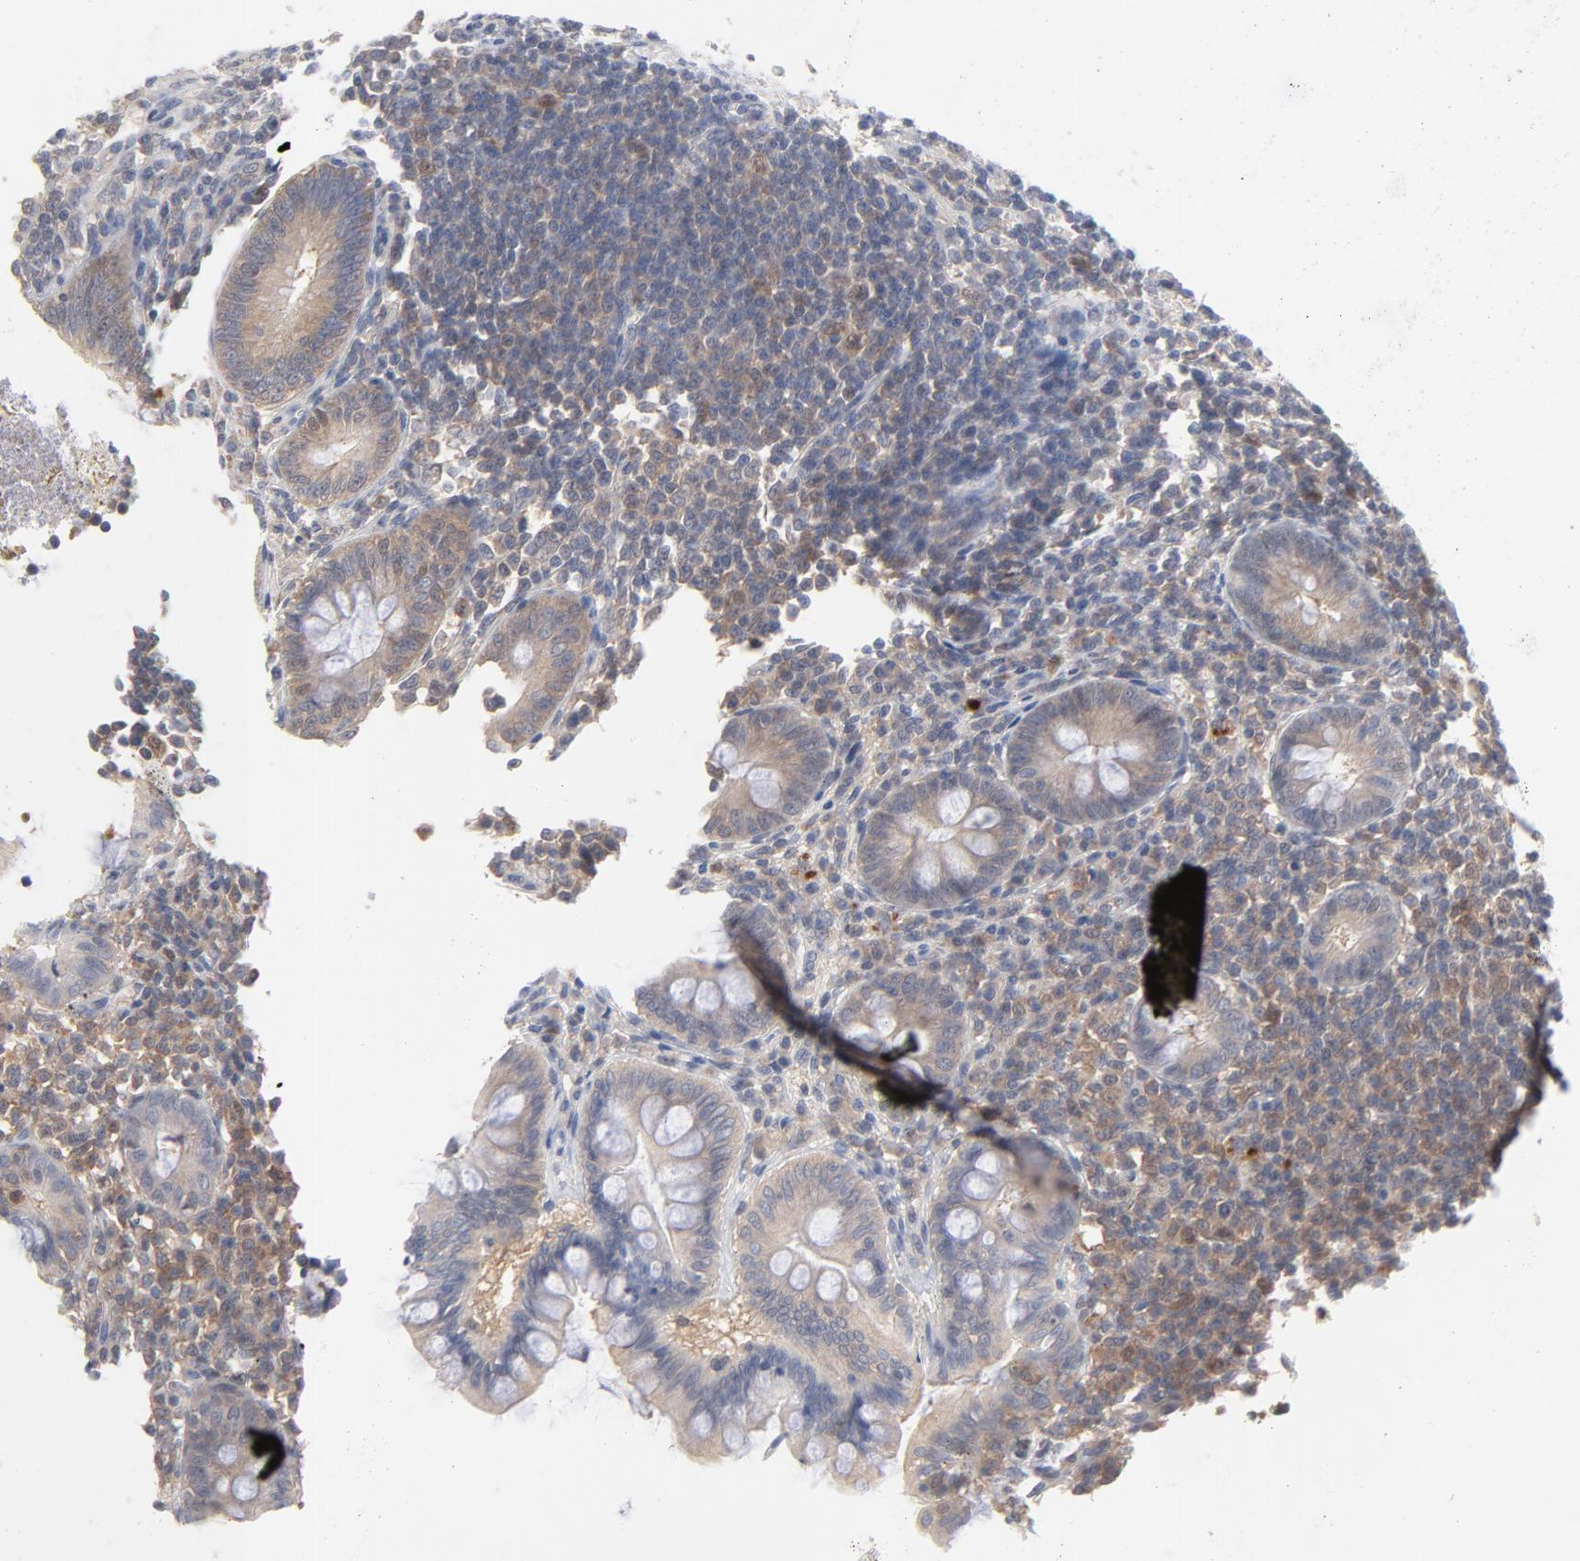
{"staining": {"intensity": "weak", "quantity": "25%-75%", "location": "cytoplasmic/membranous"}, "tissue": "appendix", "cell_type": "Glandular cells", "image_type": "normal", "snomed": [{"axis": "morphology", "description": "Normal tissue, NOS"}, {"axis": "topography", "description": "Appendix"}], "caption": "An image of human appendix stained for a protein exhibits weak cytoplasmic/membranous brown staining in glandular cells.", "gene": "UBL4A", "patient": {"sex": "female", "age": 66}}